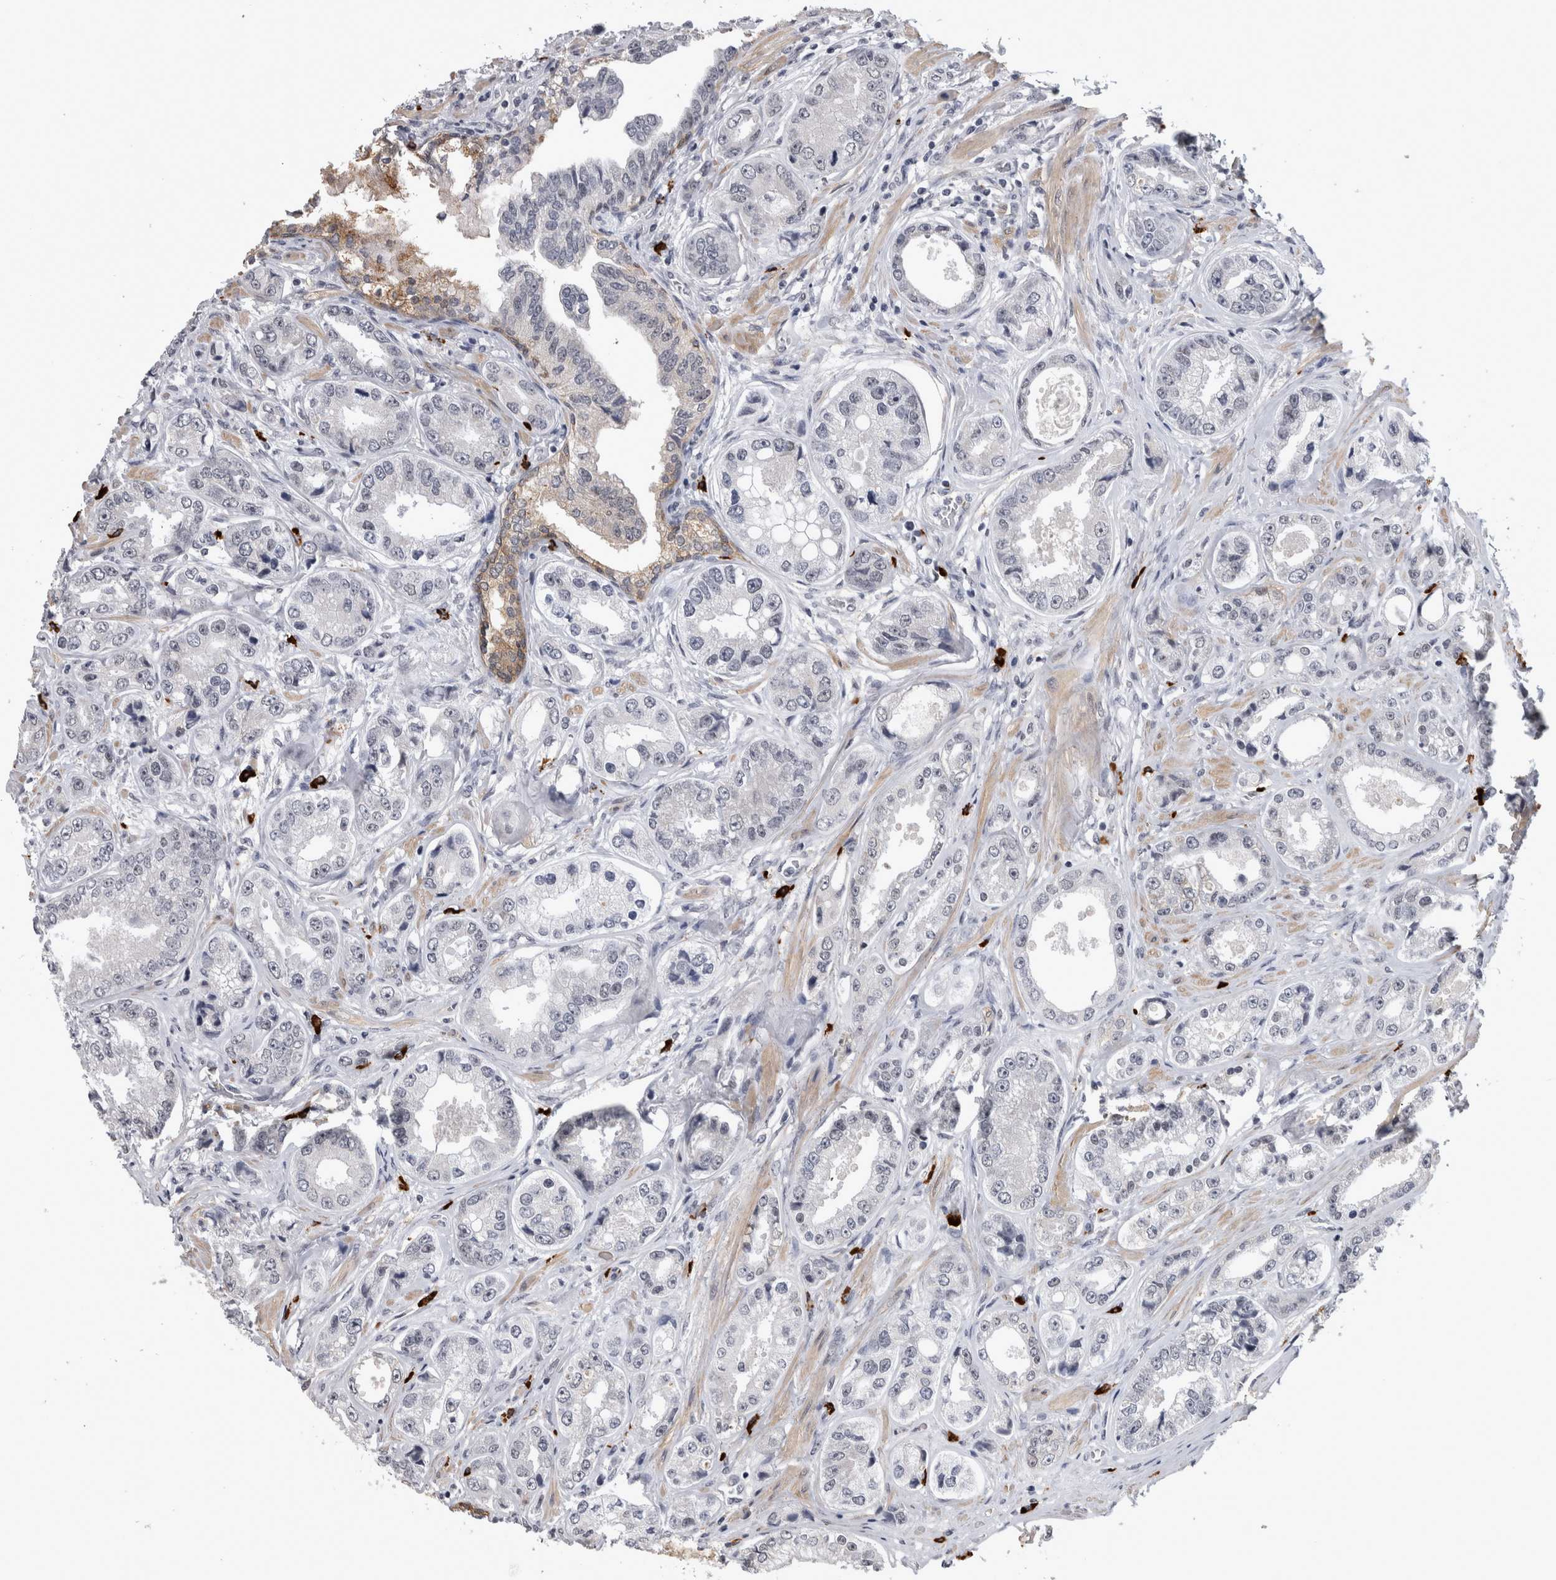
{"staining": {"intensity": "negative", "quantity": "none", "location": "none"}, "tissue": "prostate cancer", "cell_type": "Tumor cells", "image_type": "cancer", "snomed": [{"axis": "morphology", "description": "Adenocarcinoma, High grade"}, {"axis": "topography", "description": "Prostate"}], "caption": "There is no significant staining in tumor cells of high-grade adenocarcinoma (prostate).", "gene": "PEBP4", "patient": {"sex": "male", "age": 61}}